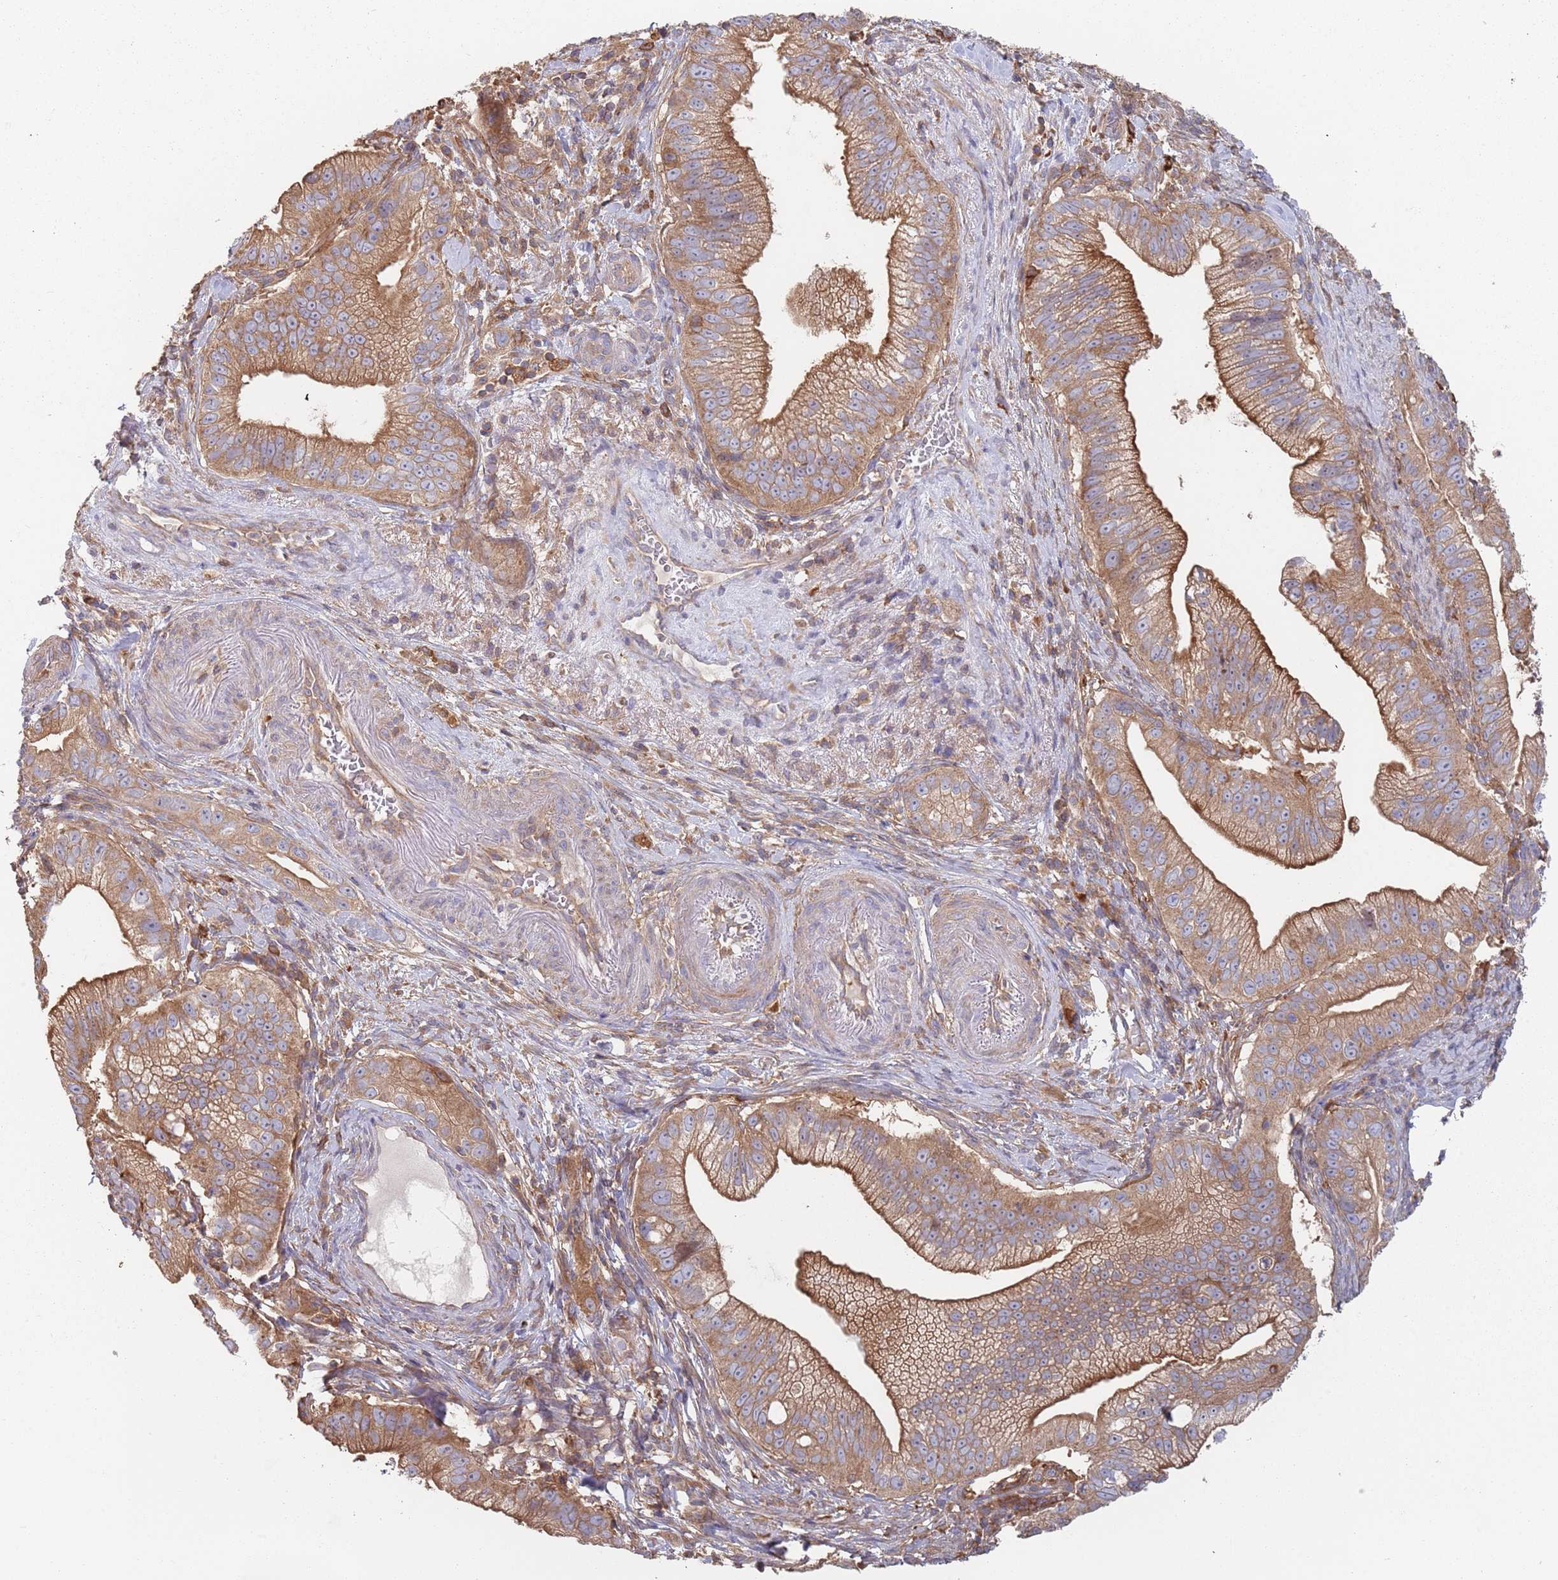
{"staining": {"intensity": "moderate", "quantity": ">75%", "location": "cytoplasmic/membranous"}, "tissue": "pancreatic cancer", "cell_type": "Tumor cells", "image_type": "cancer", "snomed": [{"axis": "morphology", "description": "Adenocarcinoma, NOS"}, {"axis": "topography", "description": "Pancreas"}], "caption": "Protein expression analysis of human adenocarcinoma (pancreatic) reveals moderate cytoplasmic/membranous staining in approximately >75% of tumor cells.", "gene": "GDI2", "patient": {"sex": "male", "age": 70}}